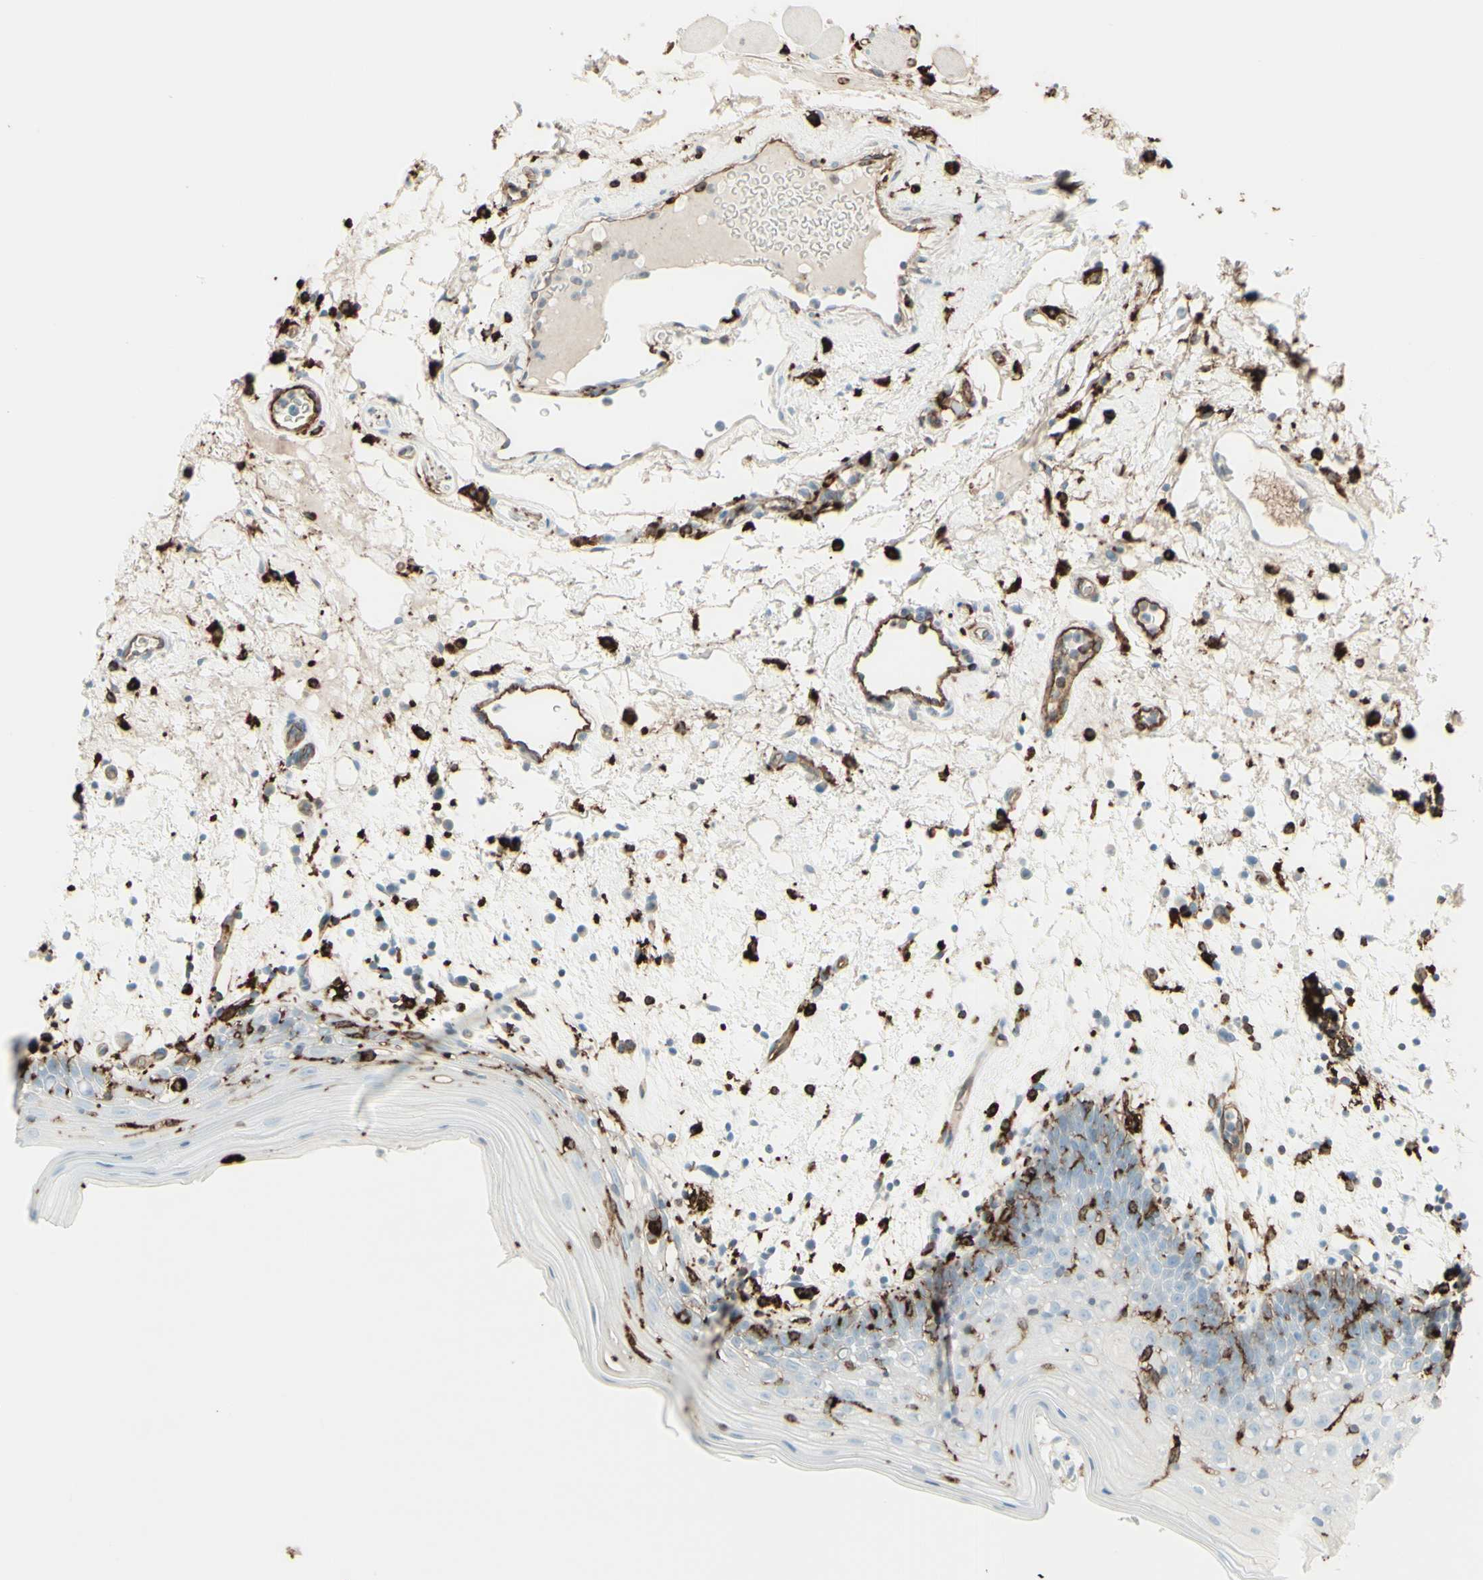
{"staining": {"intensity": "moderate", "quantity": "<25%", "location": "cytoplasmic/membranous"}, "tissue": "oral mucosa", "cell_type": "Squamous epithelial cells", "image_type": "normal", "snomed": [{"axis": "morphology", "description": "Normal tissue, NOS"}, {"axis": "morphology", "description": "Squamous cell carcinoma, NOS"}, {"axis": "topography", "description": "Skeletal muscle"}, {"axis": "topography", "description": "Oral tissue"}], "caption": "Protein staining shows moderate cytoplasmic/membranous staining in about <25% of squamous epithelial cells in benign oral mucosa. (DAB (3,3'-diaminobenzidine) IHC, brown staining for protein, blue staining for nuclei).", "gene": "HLA", "patient": {"sex": "male", "age": 71}}